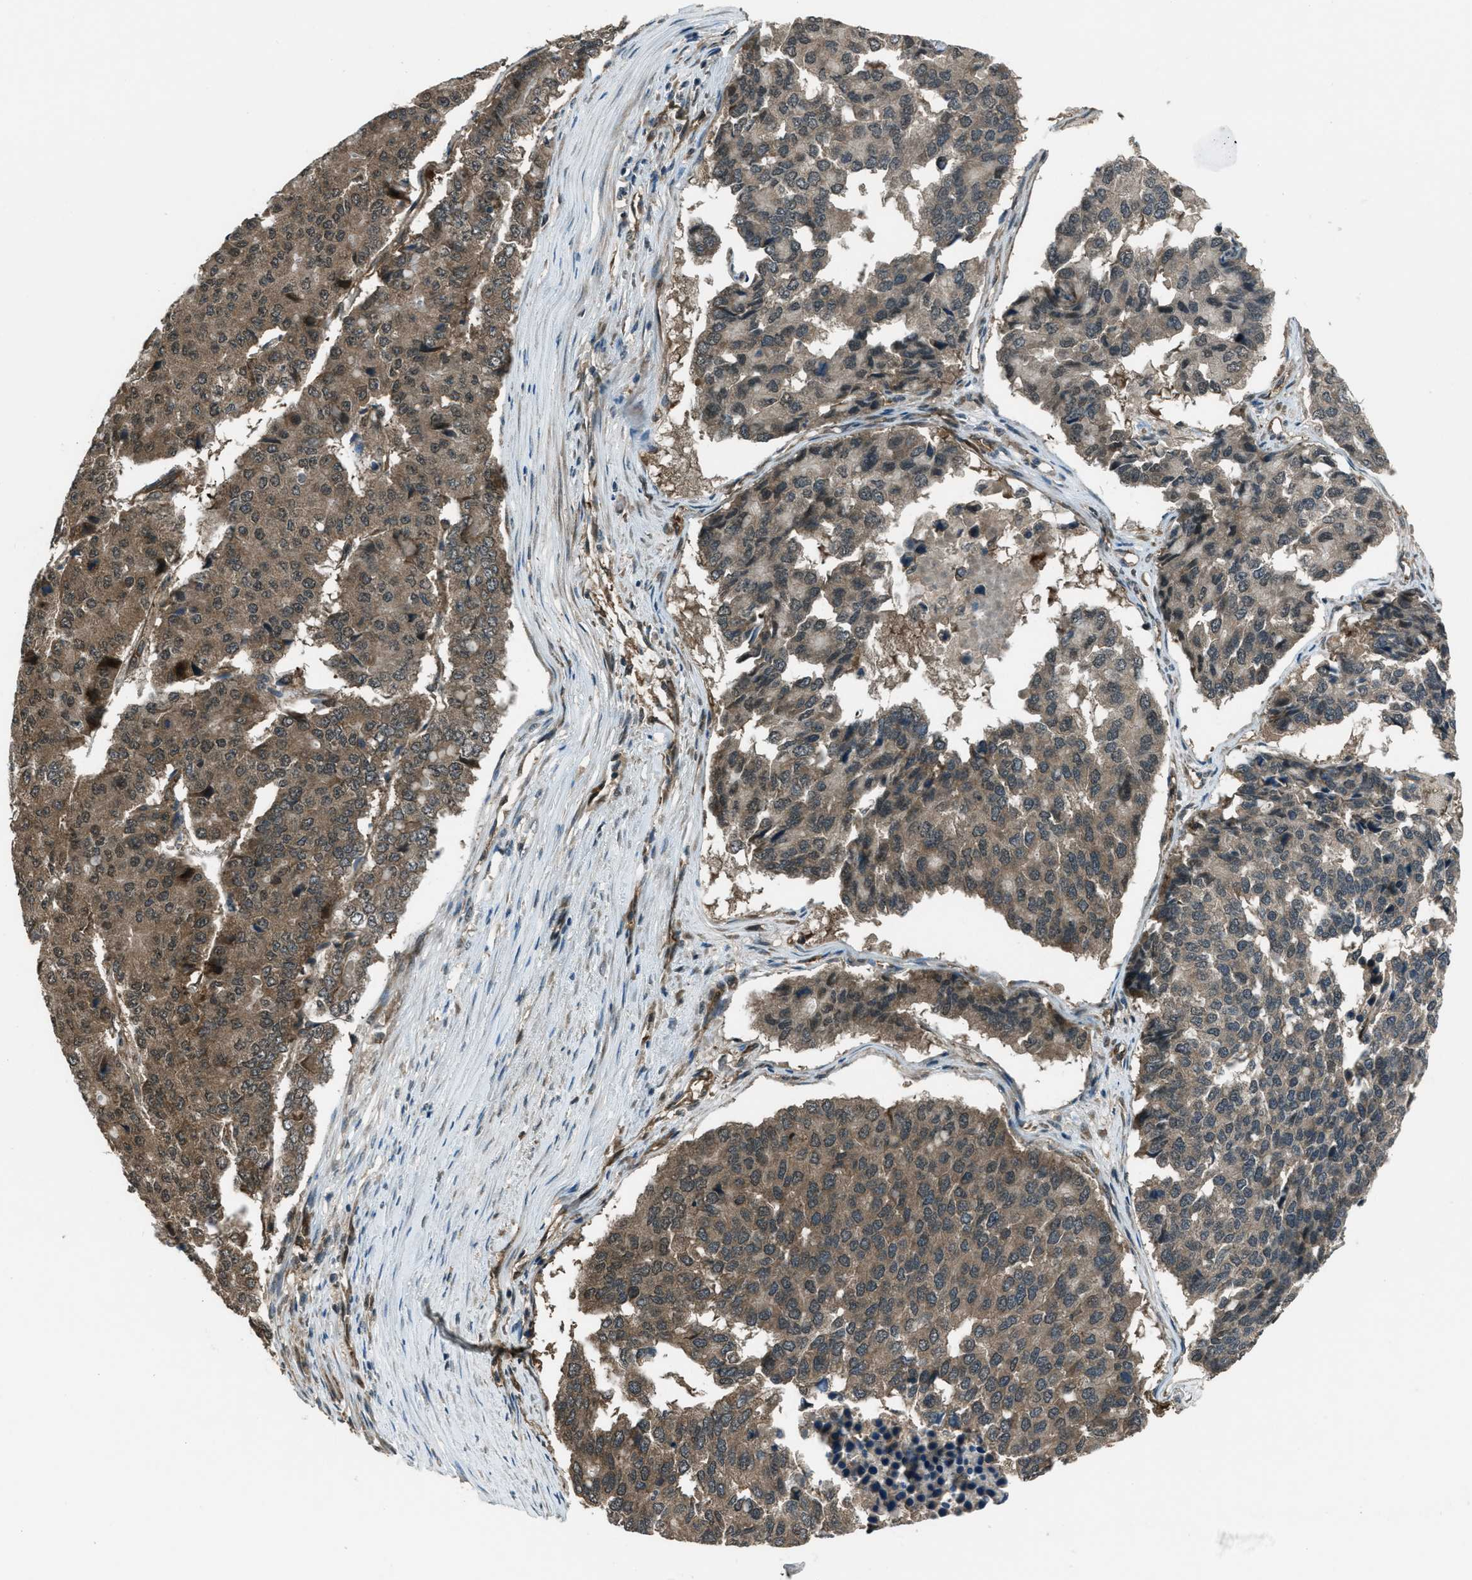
{"staining": {"intensity": "moderate", "quantity": ">75%", "location": "cytoplasmic/membranous"}, "tissue": "pancreatic cancer", "cell_type": "Tumor cells", "image_type": "cancer", "snomed": [{"axis": "morphology", "description": "Adenocarcinoma, NOS"}, {"axis": "topography", "description": "Pancreas"}], "caption": "Moderate cytoplasmic/membranous expression for a protein is appreciated in about >75% of tumor cells of pancreatic cancer (adenocarcinoma) using IHC.", "gene": "ASAP2", "patient": {"sex": "male", "age": 50}}